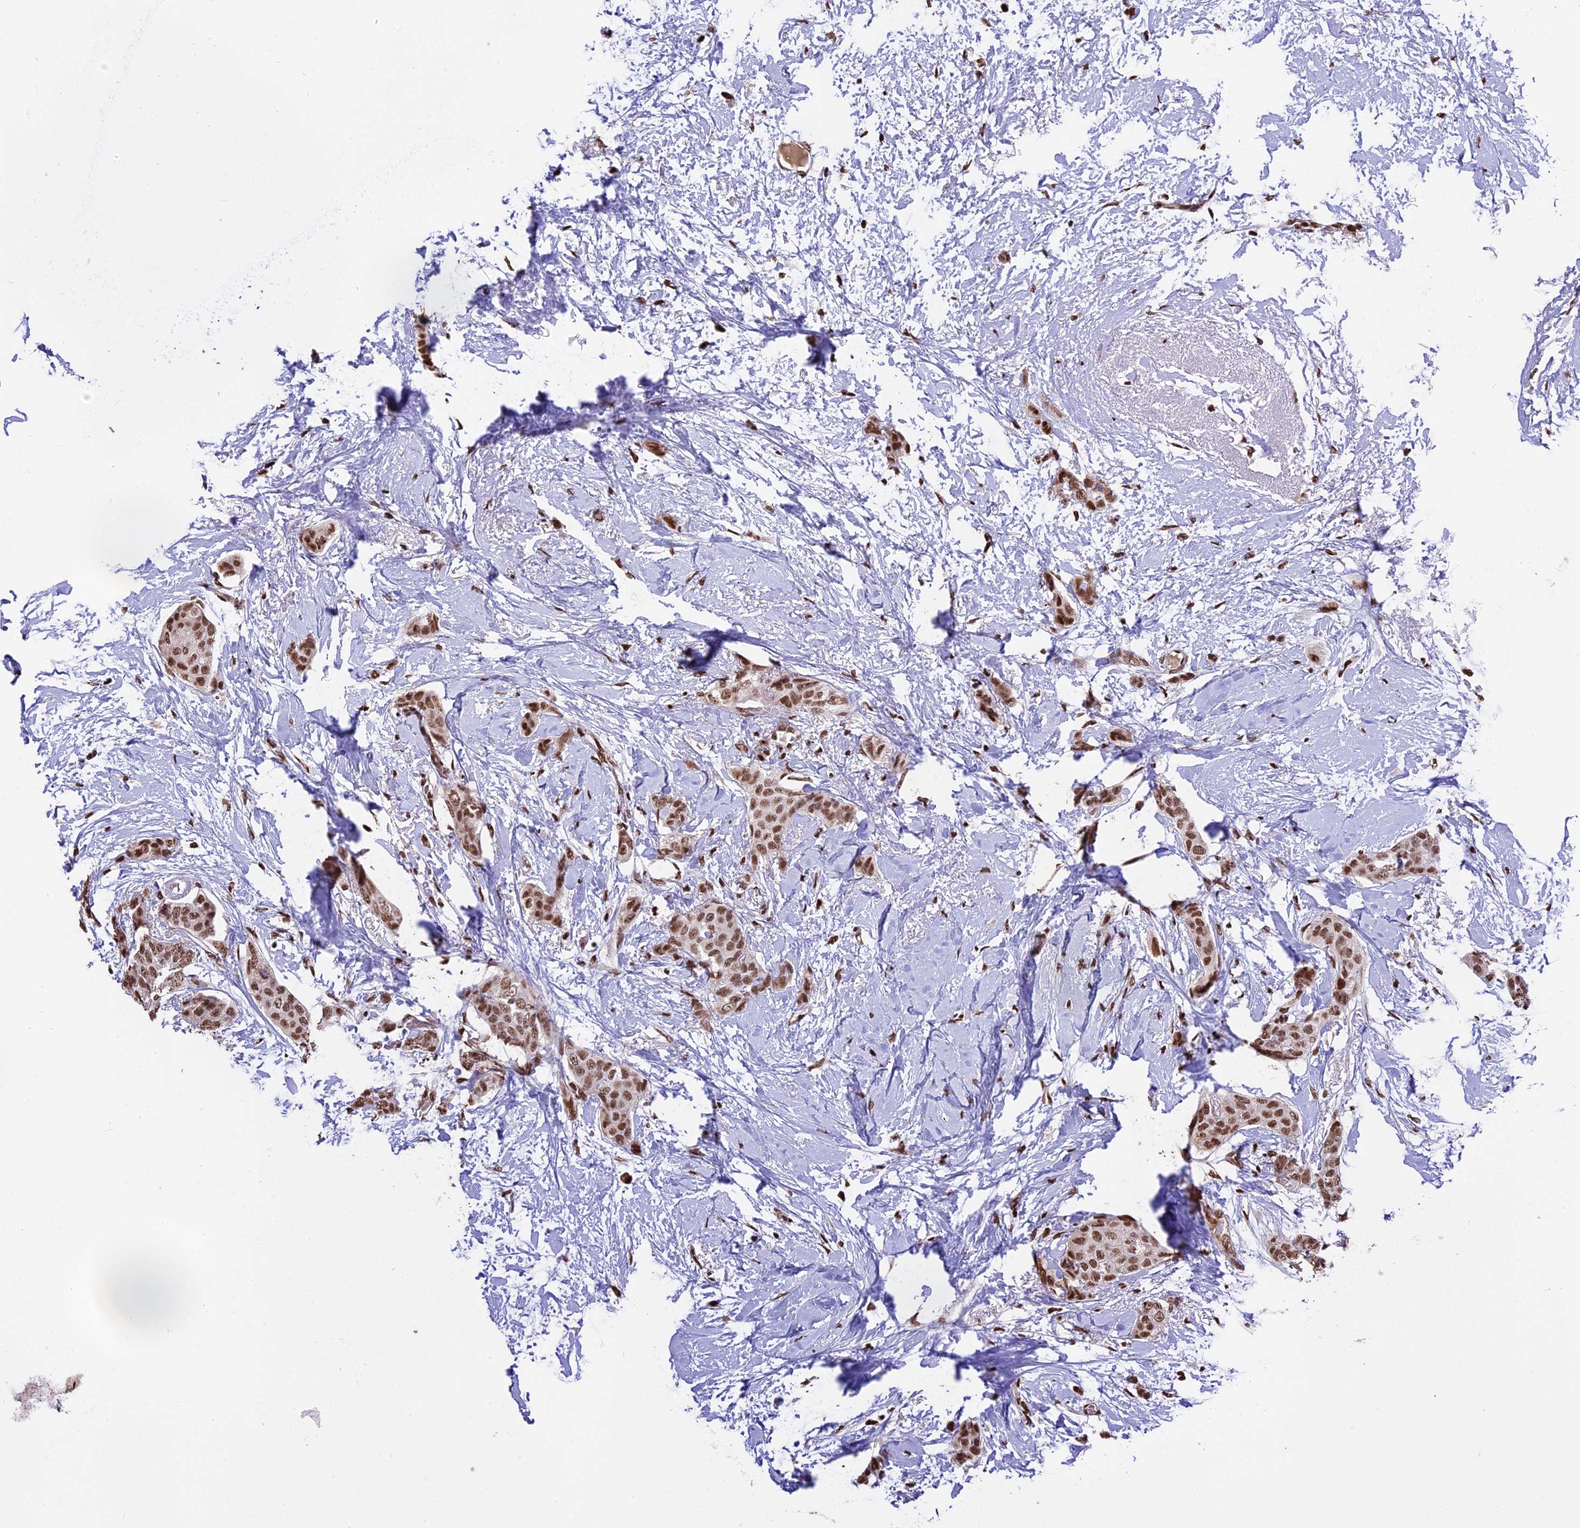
{"staining": {"intensity": "moderate", "quantity": ">75%", "location": "nuclear"}, "tissue": "breast cancer", "cell_type": "Tumor cells", "image_type": "cancer", "snomed": [{"axis": "morphology", "description": "Duct carcinoma"}, {"axis": "topography", "description": "Breast"}], "caption": "Human breast invasive ductal carcinoma stained with a protein marker demonstrates moderate staining in tumor cells.", "gene": "POLR3E", "patient": {"sex": "female", "age": 72}}